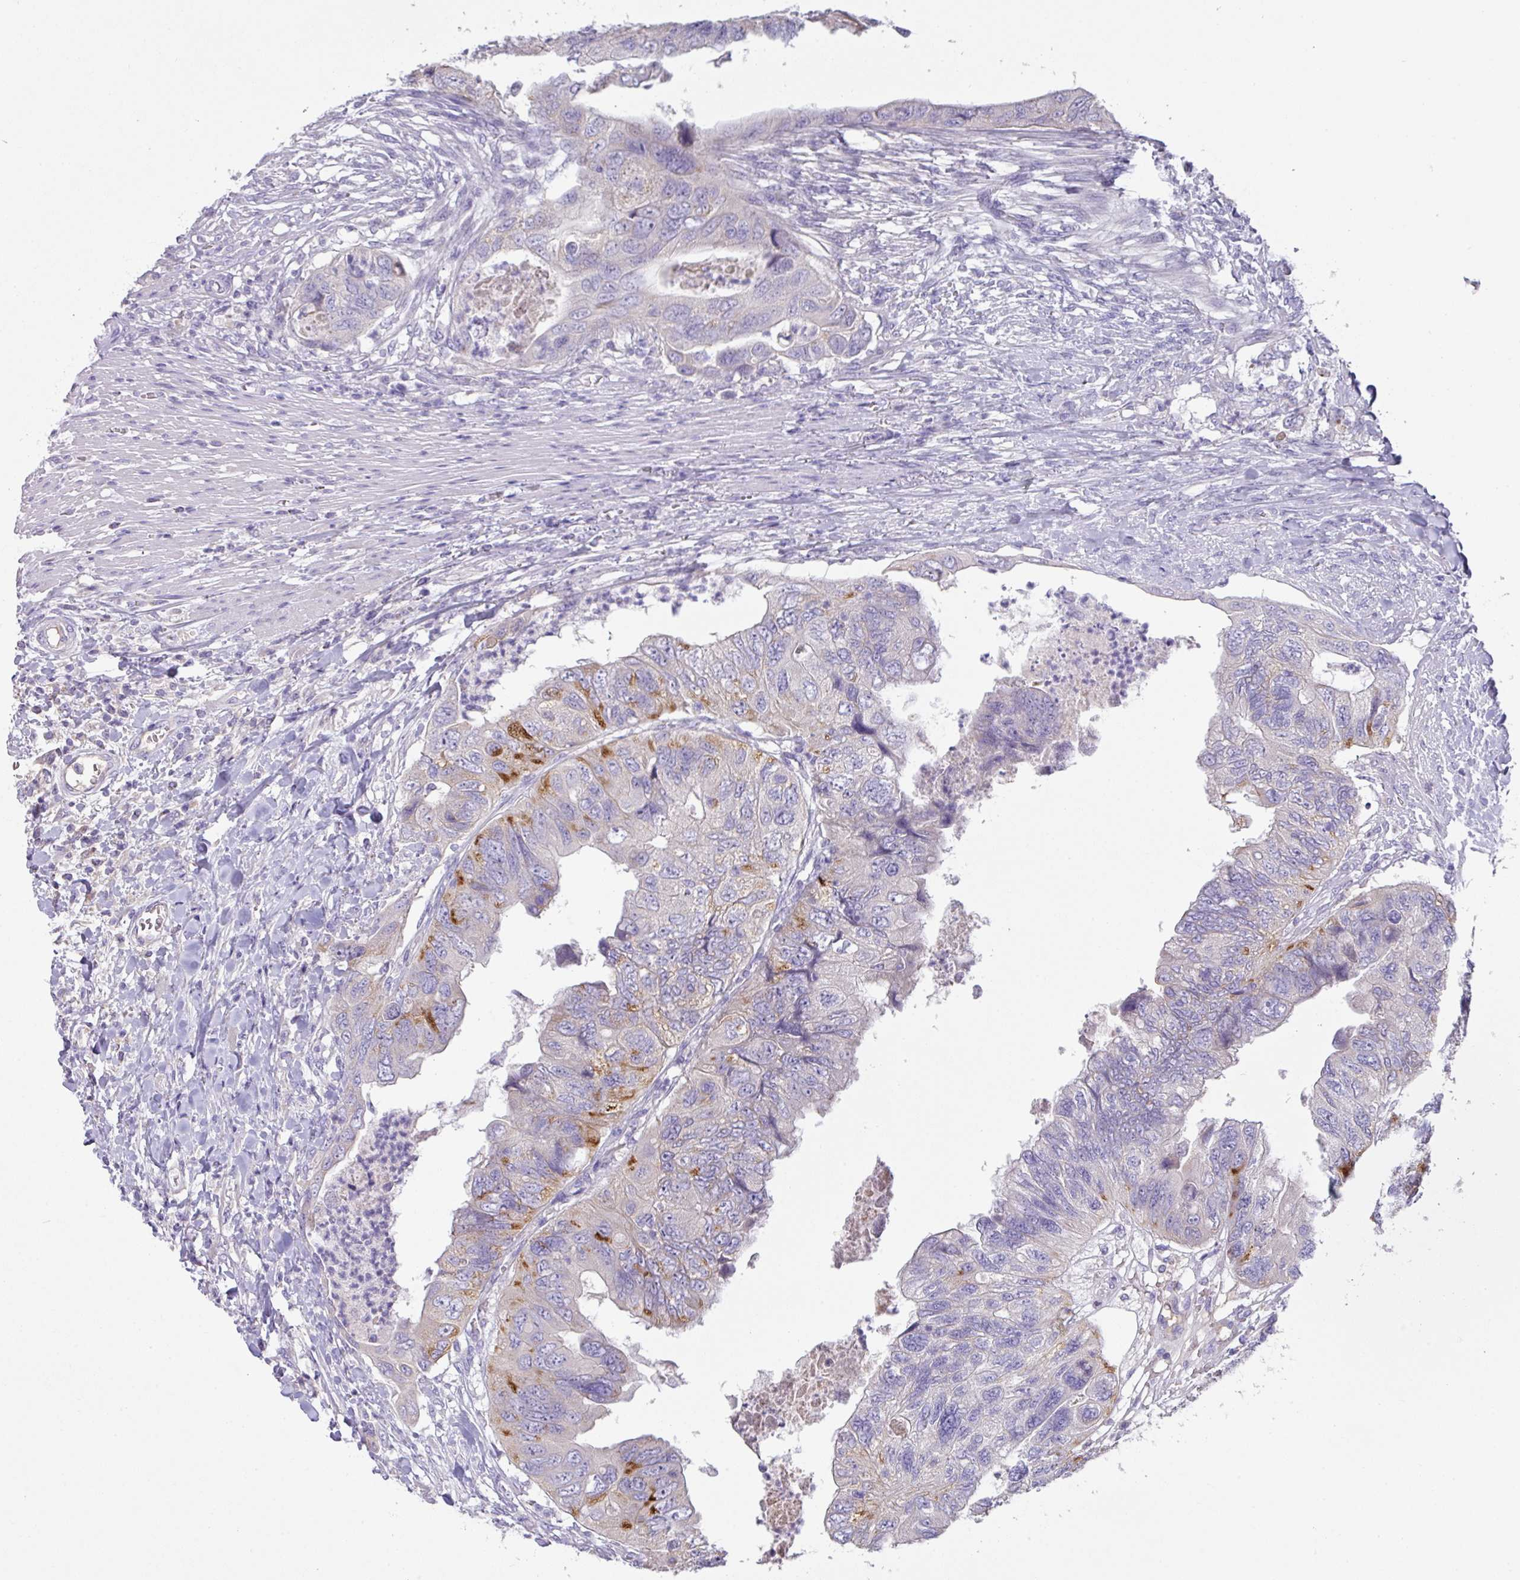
{"staining": {"intensity": "moderate", "quantity": "<25%", "location": "cytoplasmic/membranous"}, "tissue": "colorectal cancer", "cell_type": "Tumor cells", "image_type": "cancer", "snomed": [{"axis": "morphology", "description": "Adenocarcinoma, NOS"}, {"axis": "topography", "description": "Rectum"}], "caption": "A photomicrograph of human colorectal adenocarcinoma stained for a protein exhibits moderate cytoplasmic/membranous brown staining in tumor cells. The staining was performed using DAB (3,3'-diaminobenzidine) to visualize the protein expression in brown, while the nuclei were stained in blue with hematoxylin (Magnification: 20x).", "gene": "OR6C6", "patient": {"sex": "male", "age": 63}}